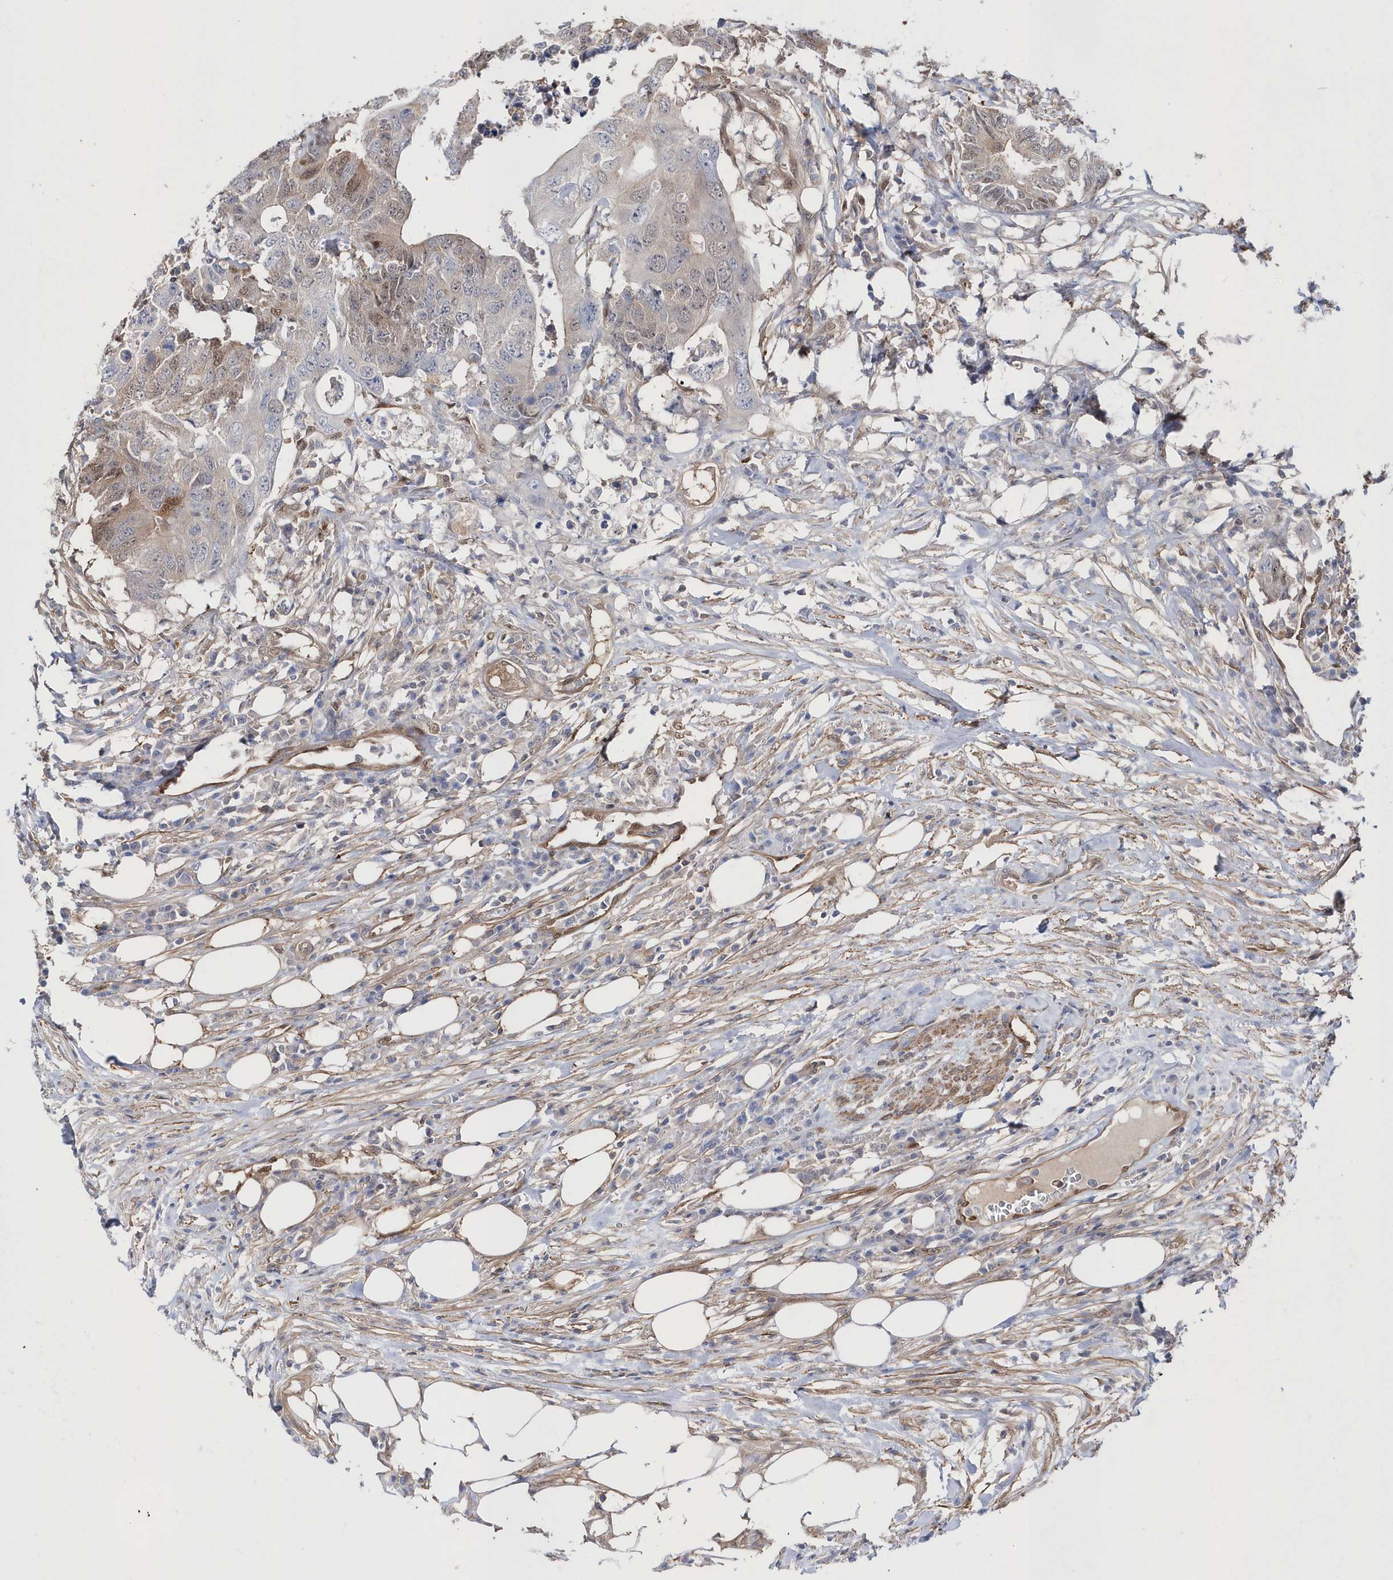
{"staining": {"intensity": "moderate", "quantity": "<25%", "location": "cytoplasmic/membranous,nuclear"}, "tissue": "colorectal cancer", "cell_type": "Tumor cells", "image_type": "cancer", "snomed": [{"axis": "morphology", "description": "Adenocarcinoma, NOS"}, {"axis": "topography", "description": "Colon"}], "caption": "DAB (3,3'-diaminobenzidine) immunohistochemical staining of human adenocarcinoma (colorectal) demonstrates moderate cytoplasmic/membranous and nuclear protein expression in about <25% of tumor cells. Immunohistochemistry (ihc) stains the protein in brown and the nuclei are stained blue.", "gene": "BDH2", "patient": {"sex": "male", "age": 71}}